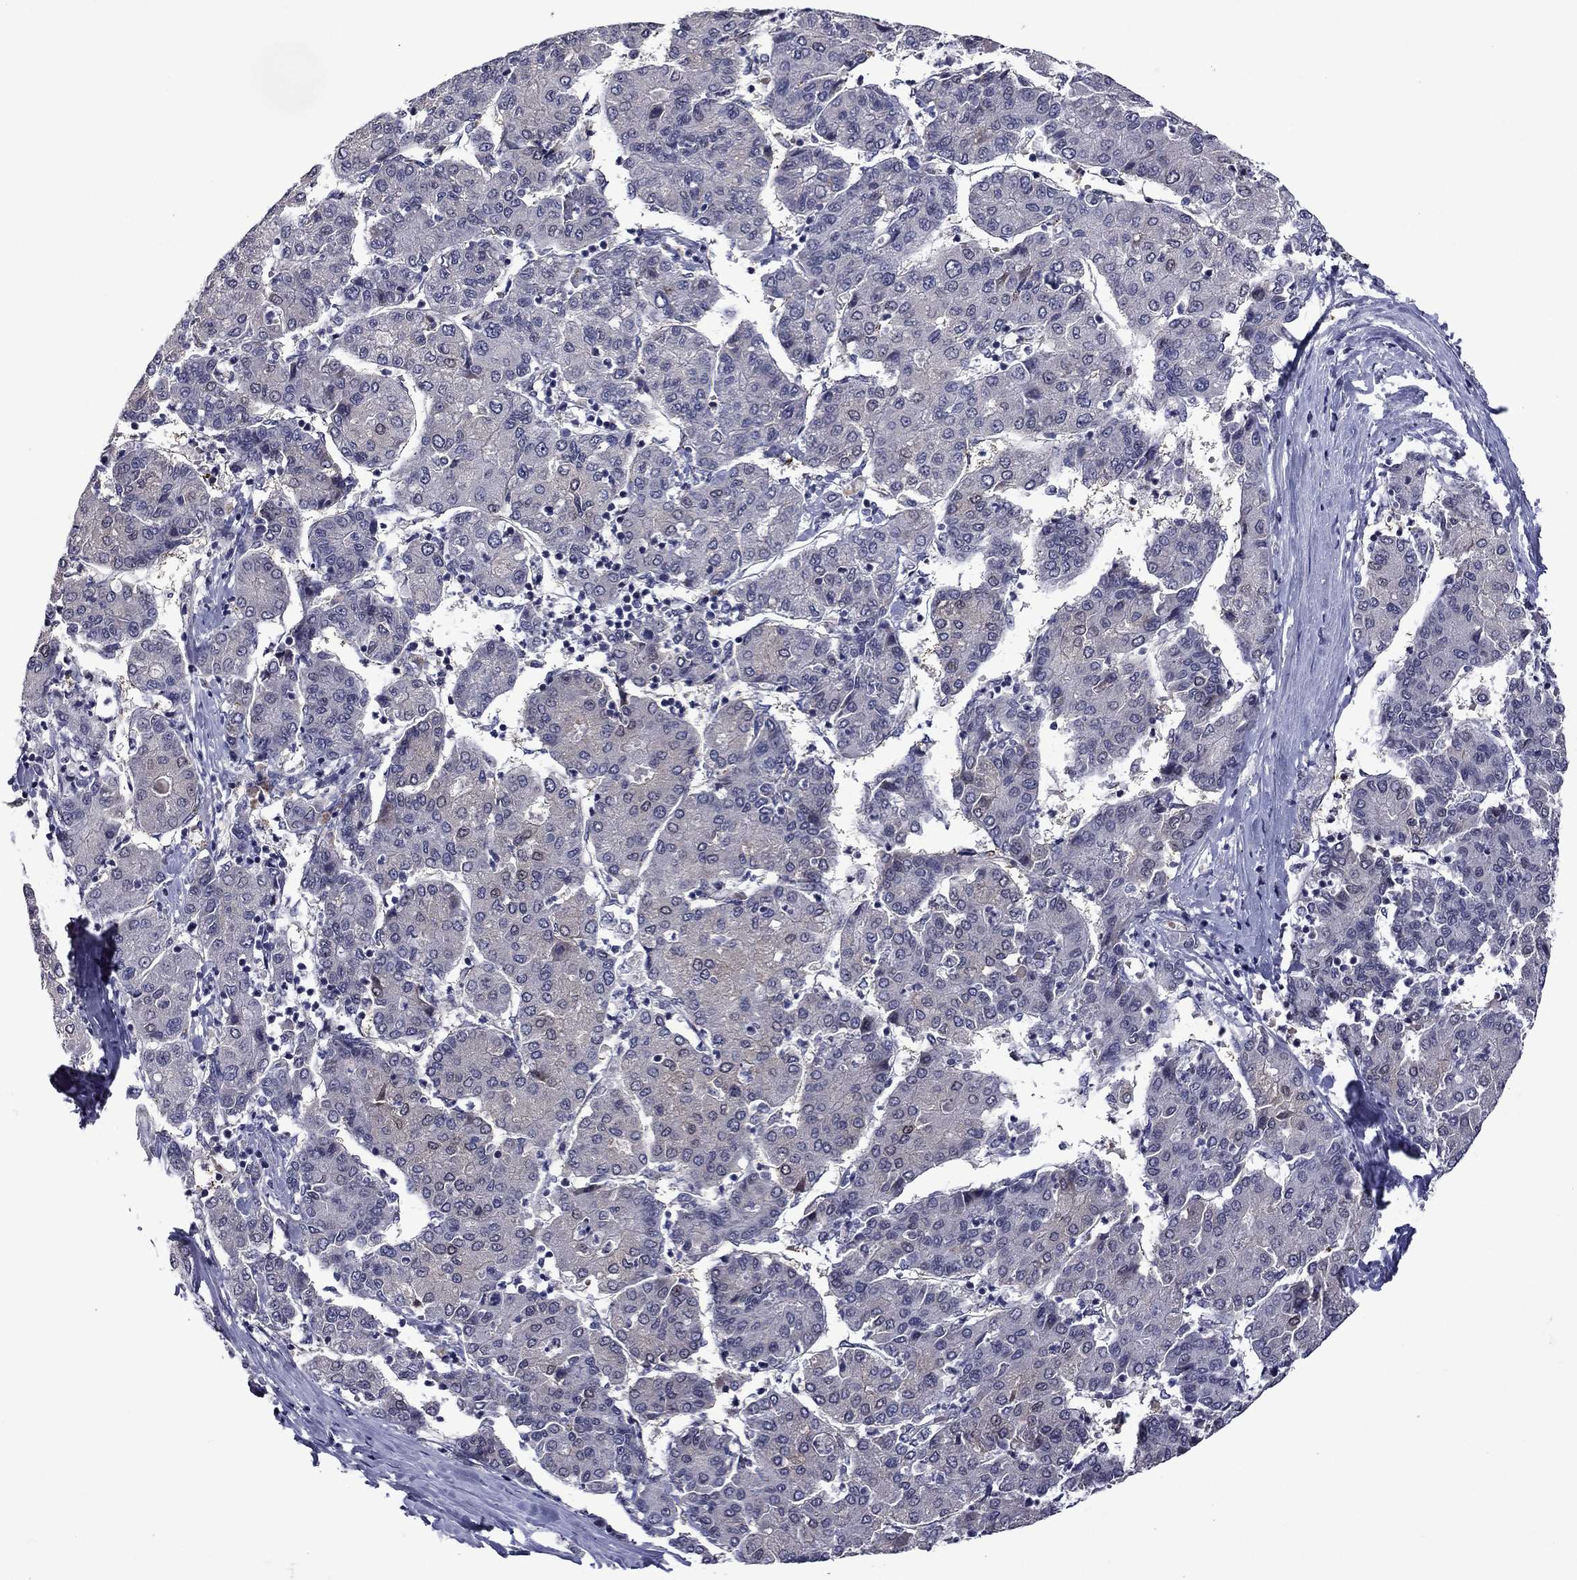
{"staining": {"intensity": "weak", "quantity": "<25%", "location": "cytoplasmic/membranous"}, "tissue": "liver cancer", "cell_type": "Tumor cells", "image_type": "cancer", "snomed": [{"axis": "morphology", "description": "Carcinoma, Hepatocellular, NOS"}, {"axis": "topography", "description": "Liver"}], "caption": "An immunohistochemistry (IHC) image of liver hepatocellular carcinoma is shown. There is no staining in tumor cells of liver hepatocellular carcinoma.", "gene": "SLITRK1", "patient": {"sex": "male", "age": 65}}